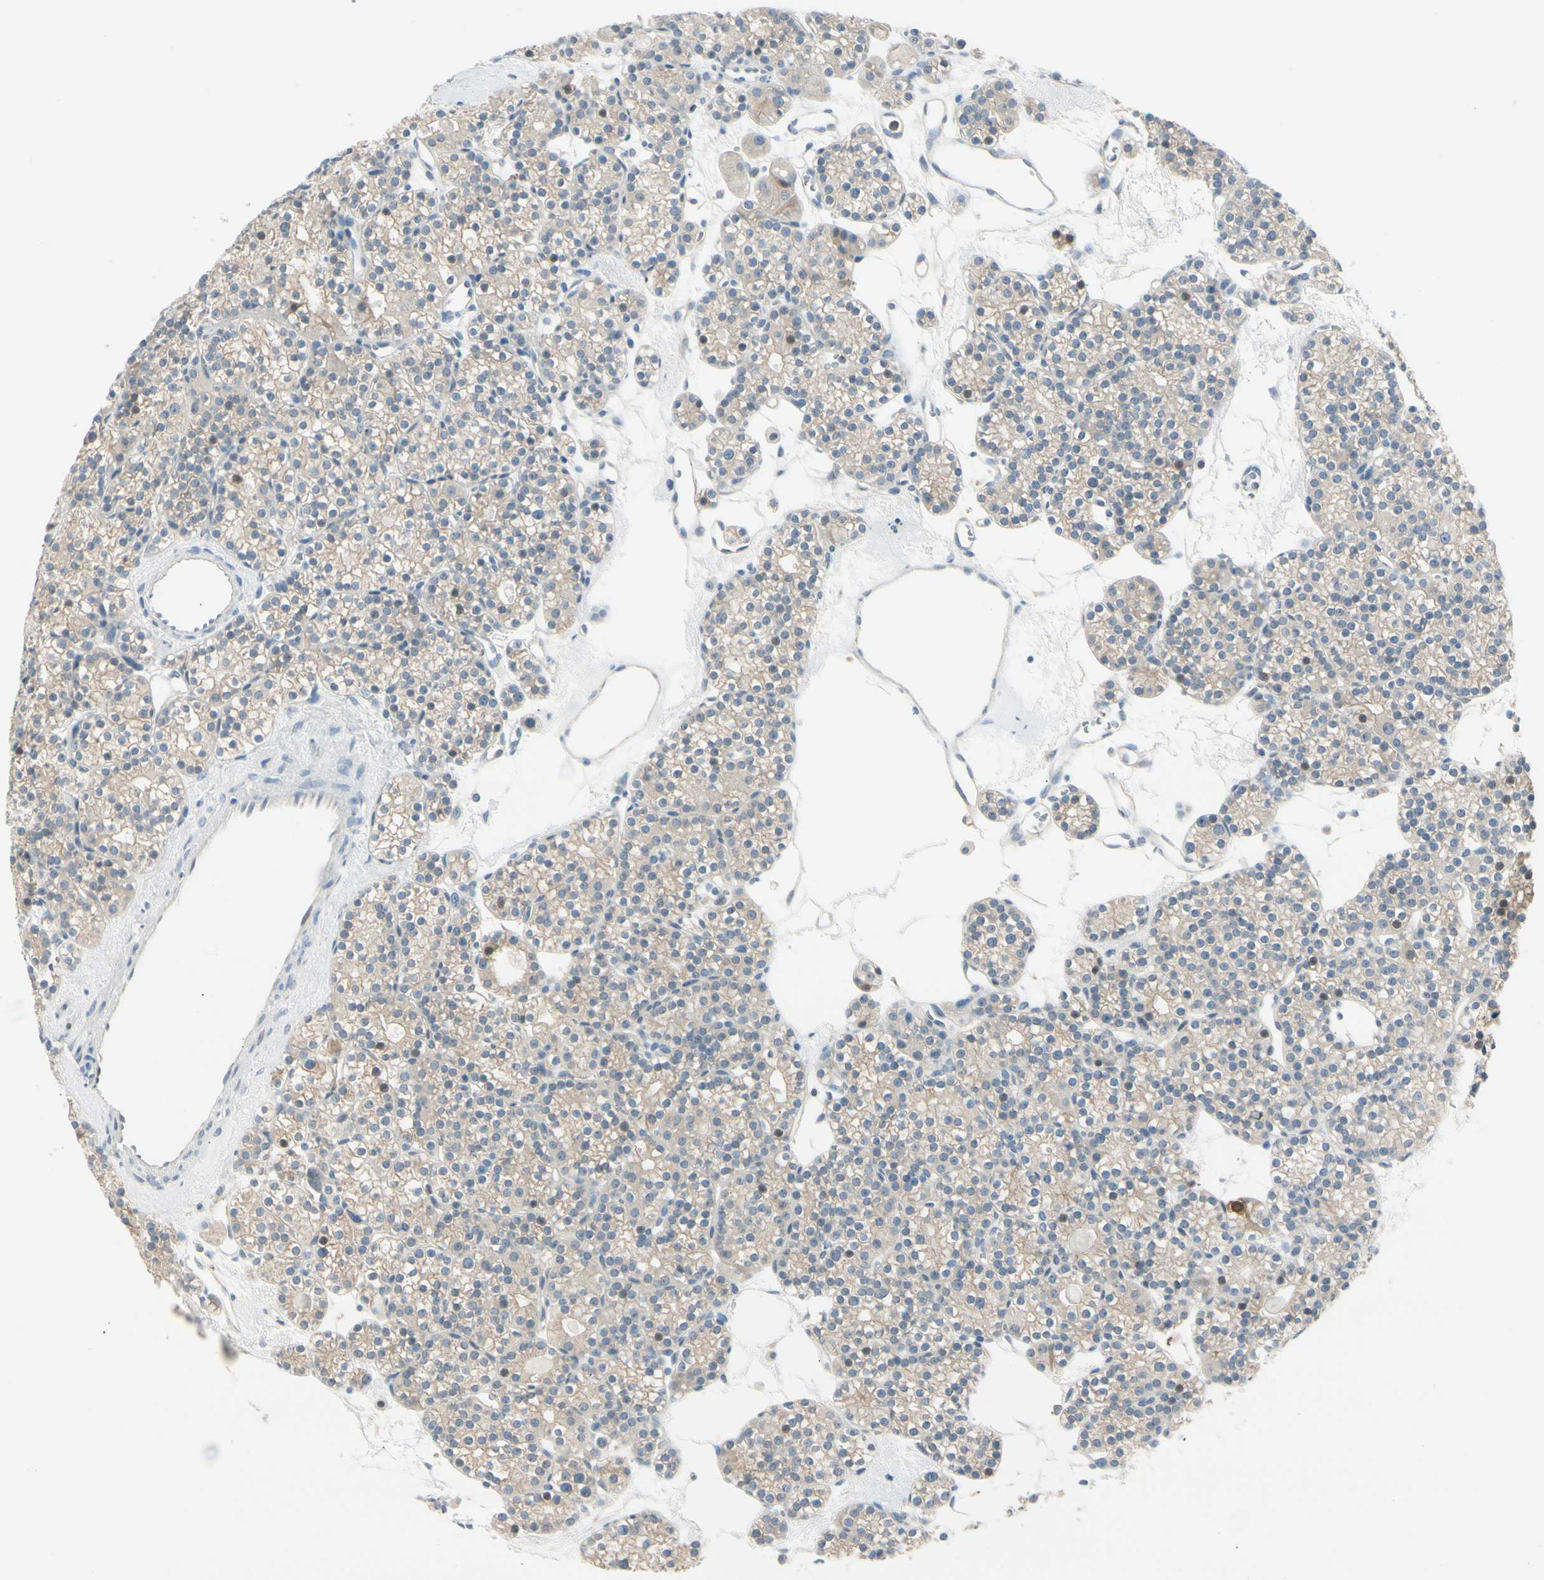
{"staining": {"intensity": "moderate", "quantity": "<25%", "location": "nuclear"}, "tissue": "parathyroid gland", "cell_type": "Glandular cells", "image_type": "normal", "snomed": [{"axis": "morphology", "description": "Normal tissue, NOS"}, {"axis": "topography", "description": "Parathyroid gland"}], "caption": "Protein positivity by immunohistochemistry reveals moderate nuclear staining in approximately <25% of glandular cells in normal parathyroid gland.", "gene": "PTTG1", "patient": {"sex": "female", "age": 64}}